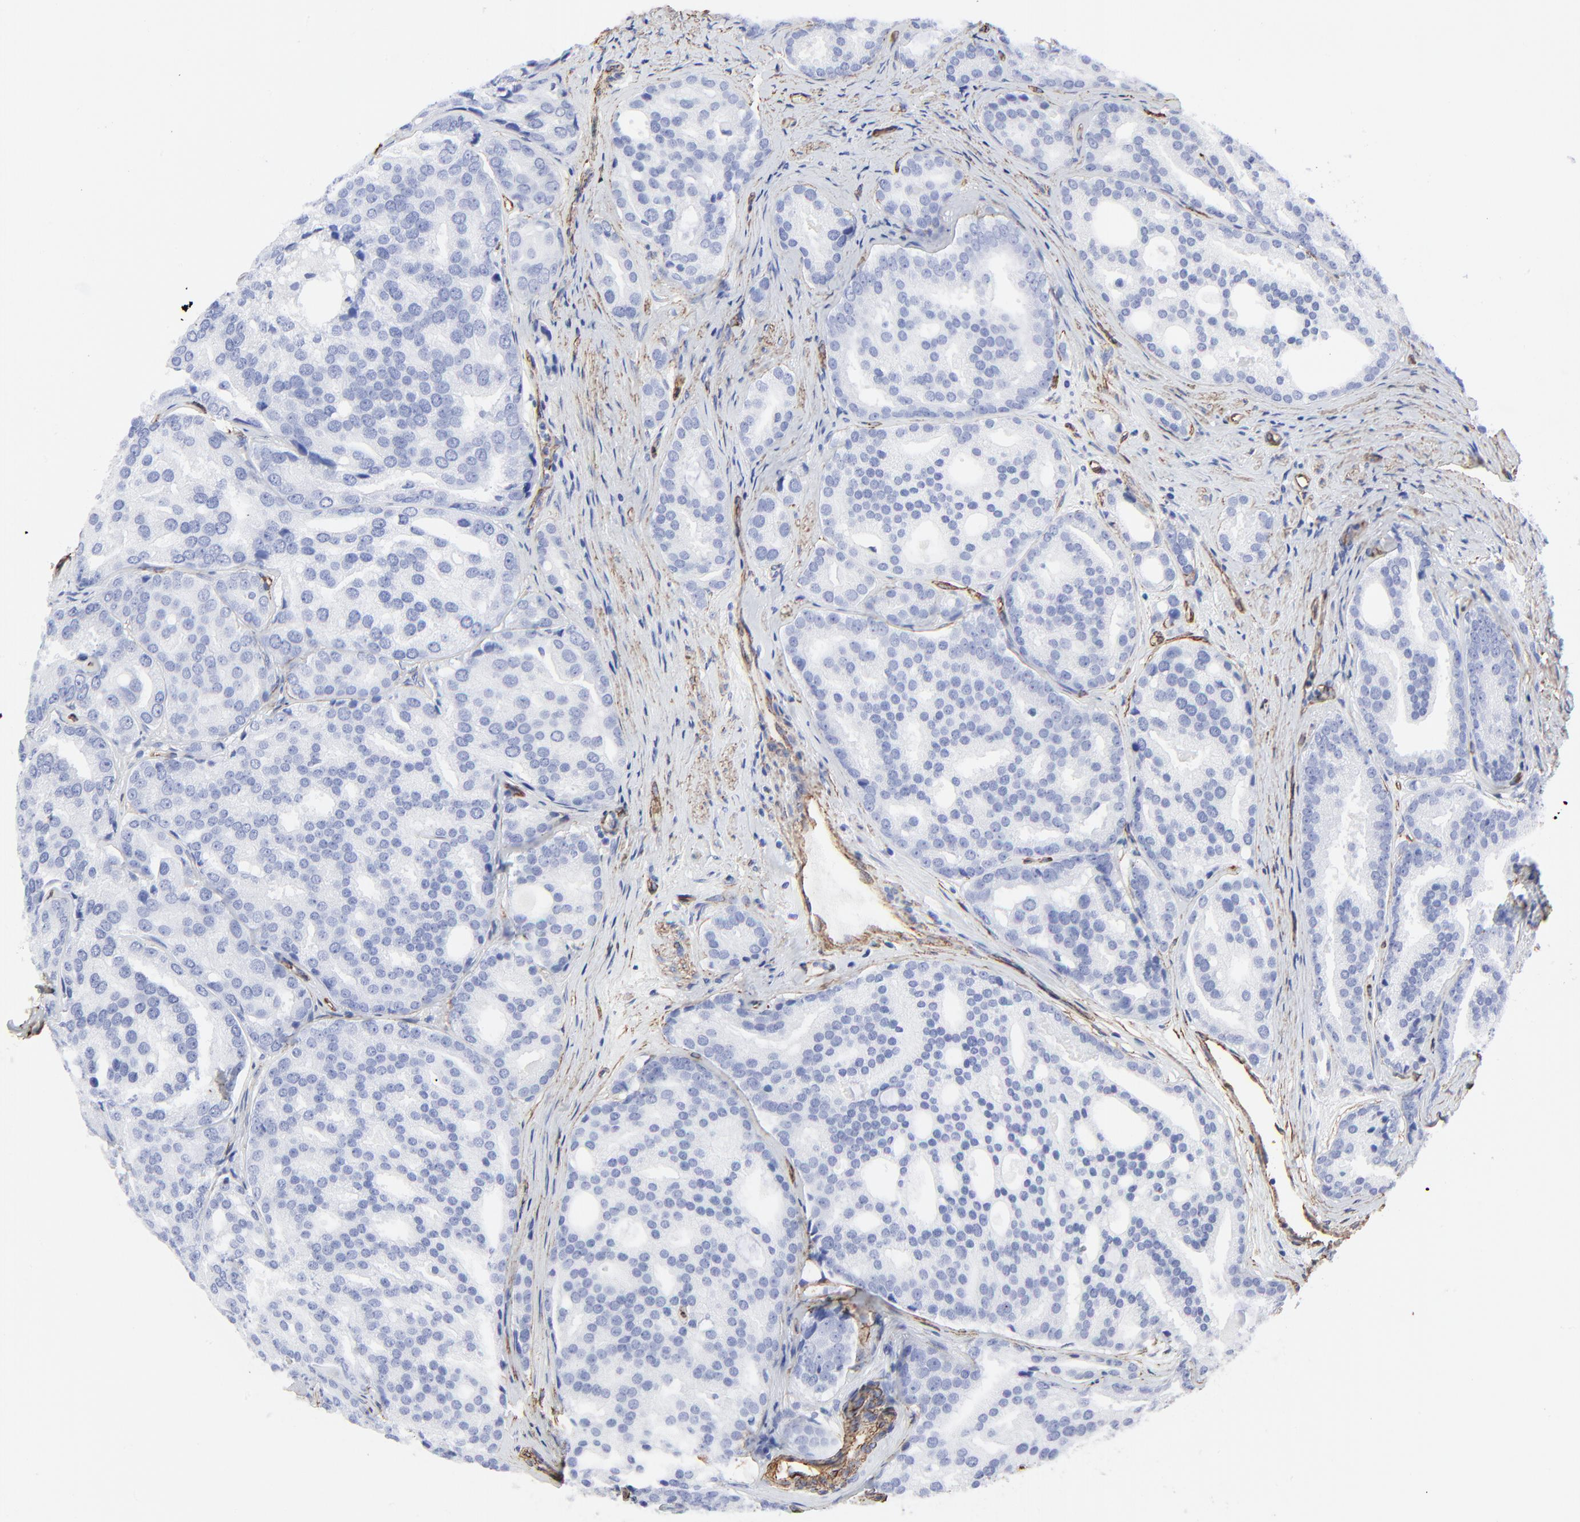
{"staining": {"intensity": "negative", "quantity": "none", "location": "none"}, "tissue": "prostate cancer", "cell_type": "Tumor cells", "image_type": "cancer", "snomed": [{"axis": "morphology", "description": "Adenocarcinoma, High grade"}, {"axis": "topography", "description": "Prostate"}], "caption": "The histopathology image displays no staining of tumor cells in prostate cancer (high-grade adenocarcinoma). (DAB (3,3'-diaminobenzidine) IHC with hematoxylin counter stain).", "gene": "CAV1", "patient": {"sex": "male", "age": 64}}